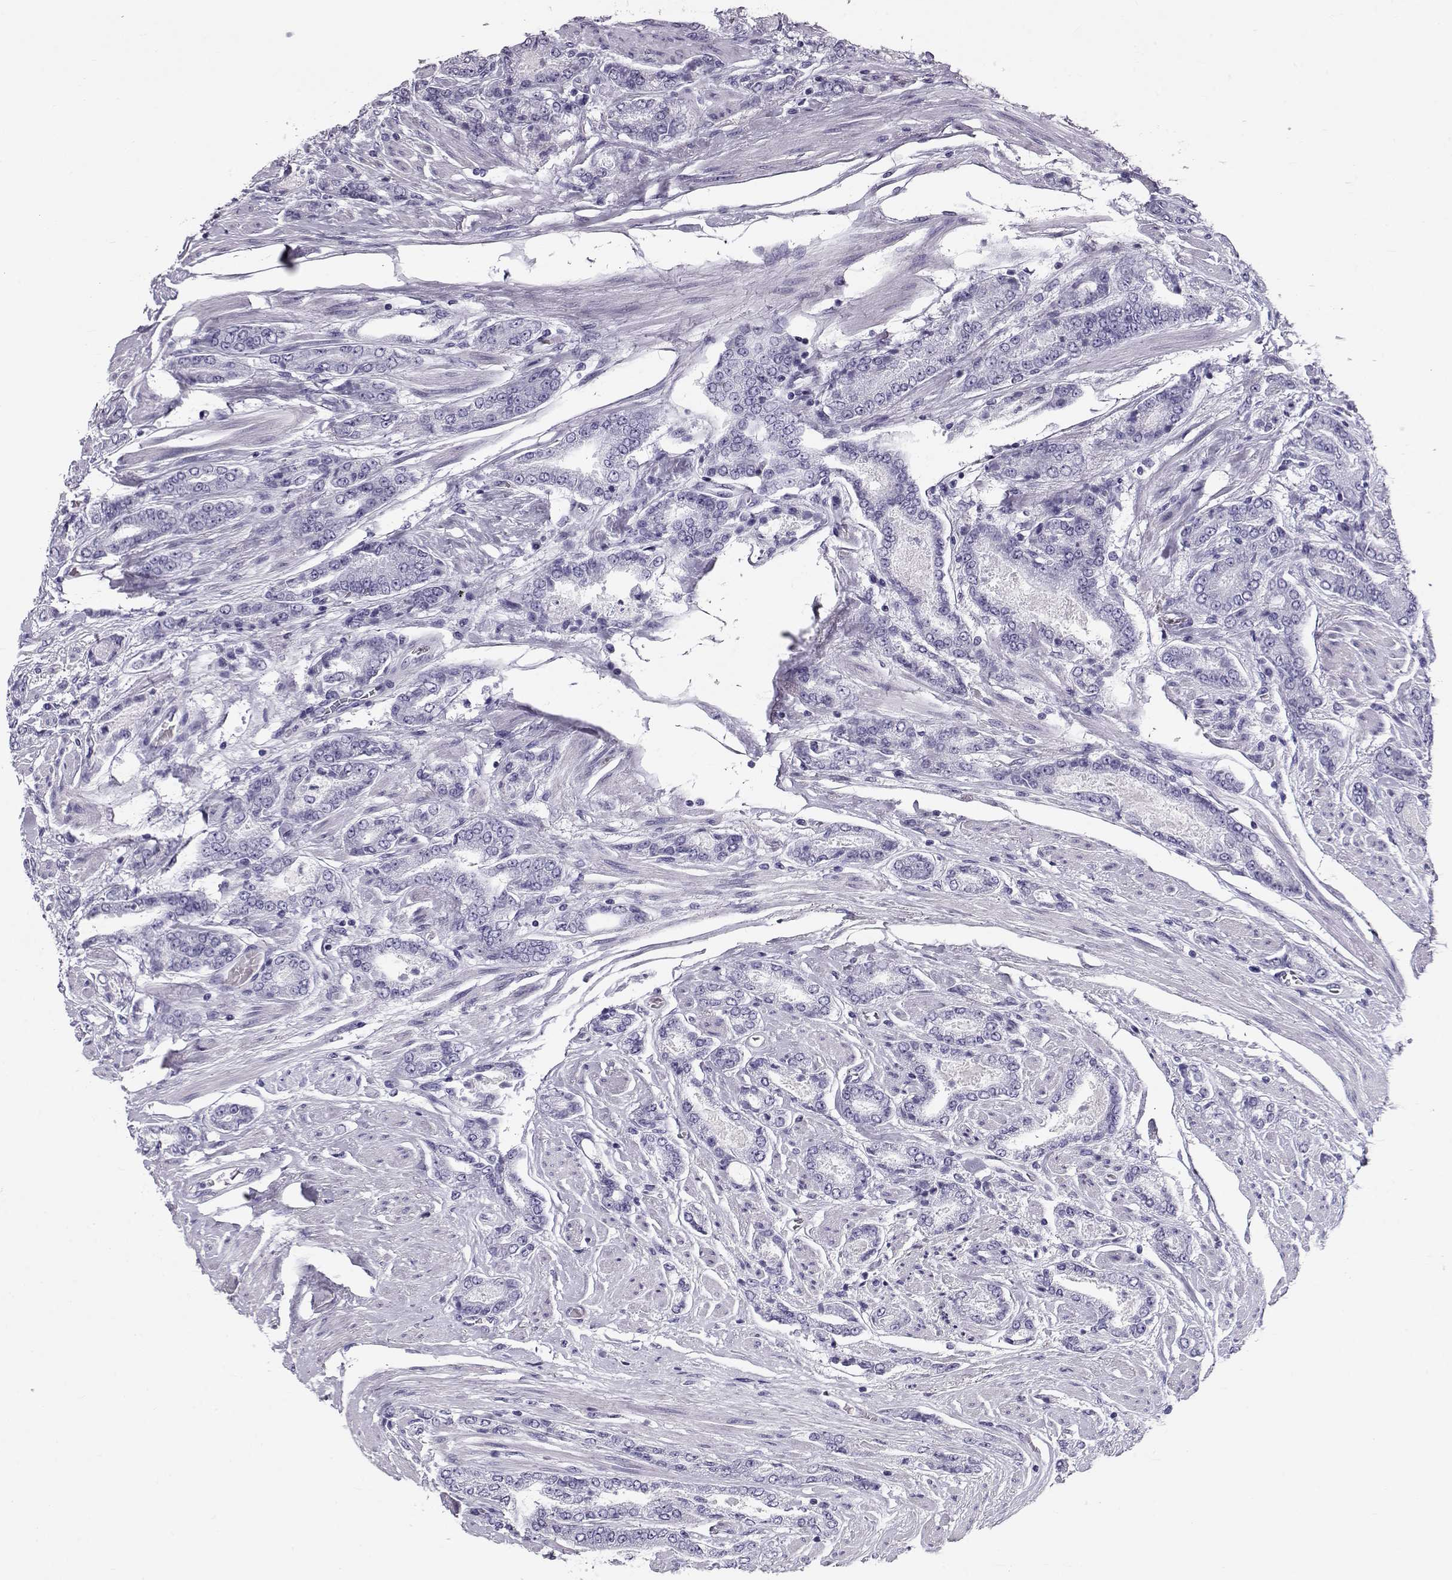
{"staining": {"intensity": "negative", "quantity": "none", "location": "none"}, "tissue": "prostate cancer", "cell_type": "Tumor cells", "image_type": "cancer", "snomed": [{"axis": "morphology", "description": "Adenocarcinoma, NOS"}, {"axis": "topography", "description": "Prostate"}], "caption": "Immunohistochemistry micrograph of human prostate cancer stained for a protein (brown), which displays no staining in tumor cells.", "gene": "RD3", "patient": {"sex": "male", "age": 64}}